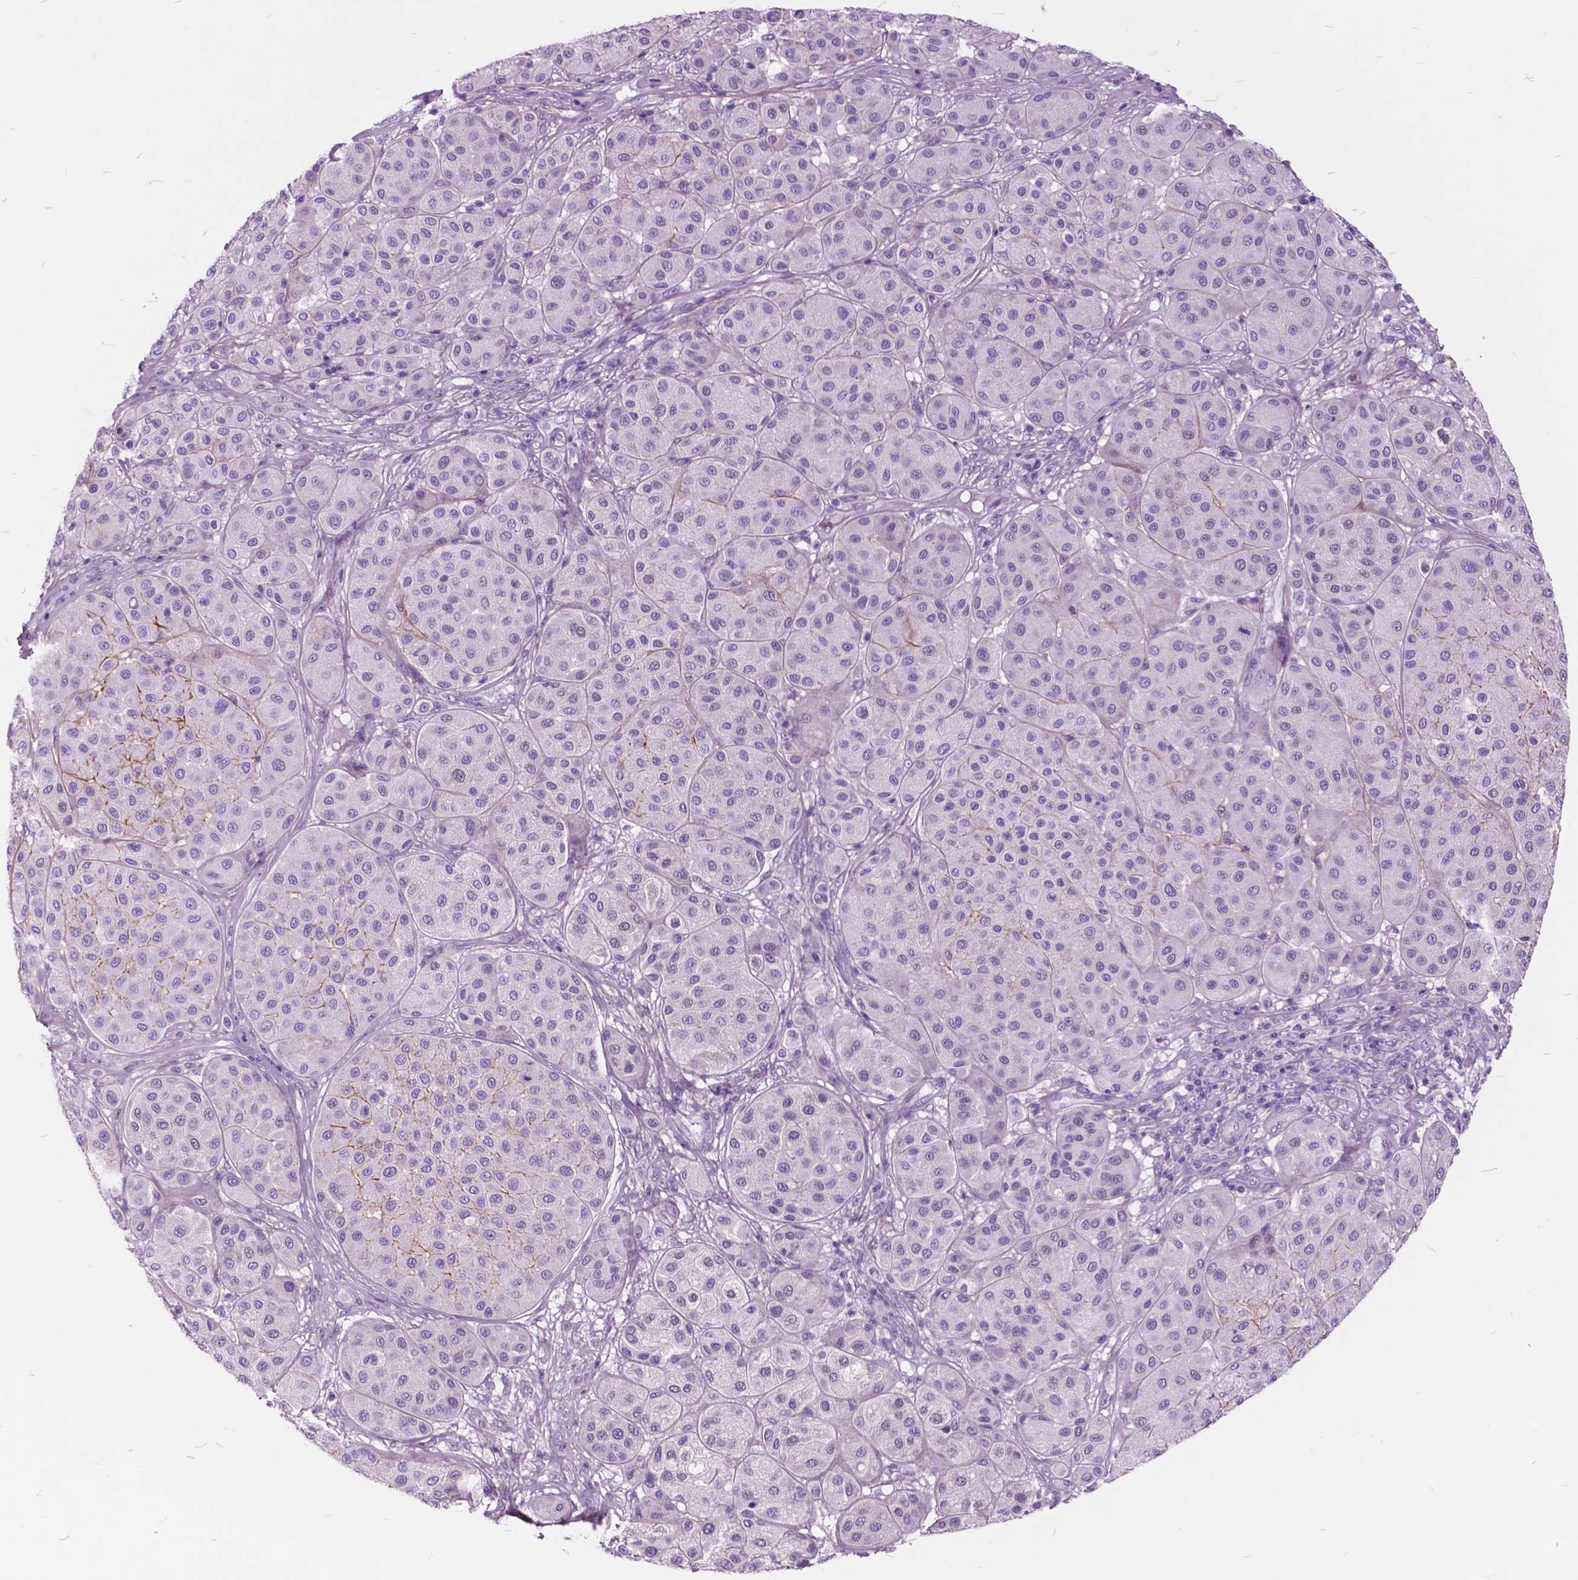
{"staining": {"intensity": "negative", "quantity": "none", "location": "none"}, "tissue": "melanoma", "cell_type": "Tumor cells", "image_type": "cancer", "snomed": [{"axis": "morphology", "description": "Malignant melanoma, Metastatic site"}, {"axis": "topography", "description": "Smooth muscle"}], "caption": "Immunohistochemical staining of human melanoma demonstrates no significant positivity in tumor cells.", "gene": "GDF9", "patient": {"sex": "male", "age": 41}}